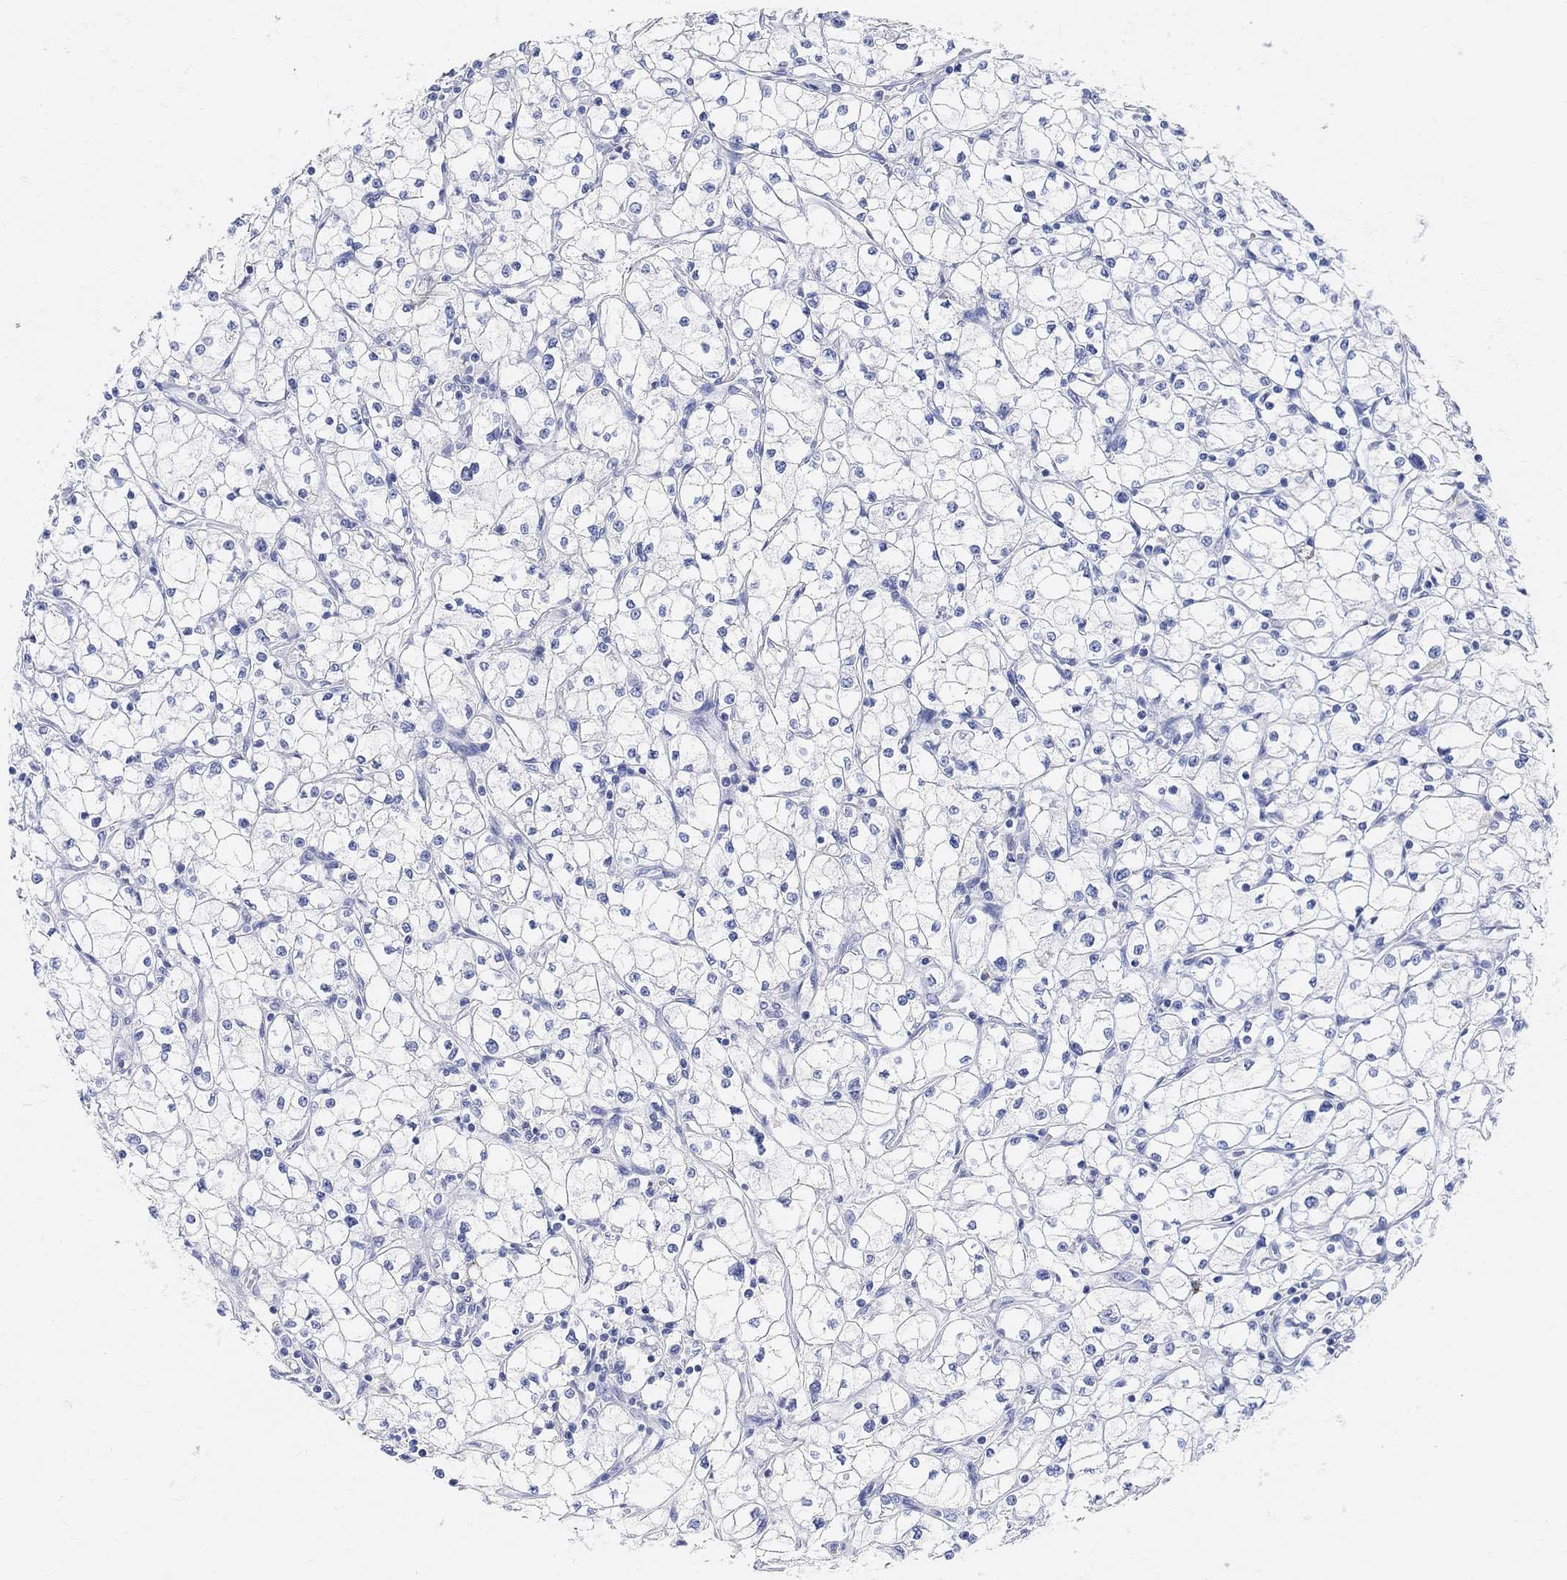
{"staining": {"intensity": "negative", "quantity": "none", "location": "none"}, "tissue": "renal cancer", "cell_type": "Tumor cells", "image_type": "cancer", "snomed": [{"axis": "morphology", "description": "Adenocarcinoma, NOS"}, {"axis": "topography", "description": "Kidney"}], "caption": "Image shows no protein staining in tumor cells of renal cancer (adenocarcinoma) tissue.", "gene": "RETNLB", "patient": {"sex": "male", "age": 67}}